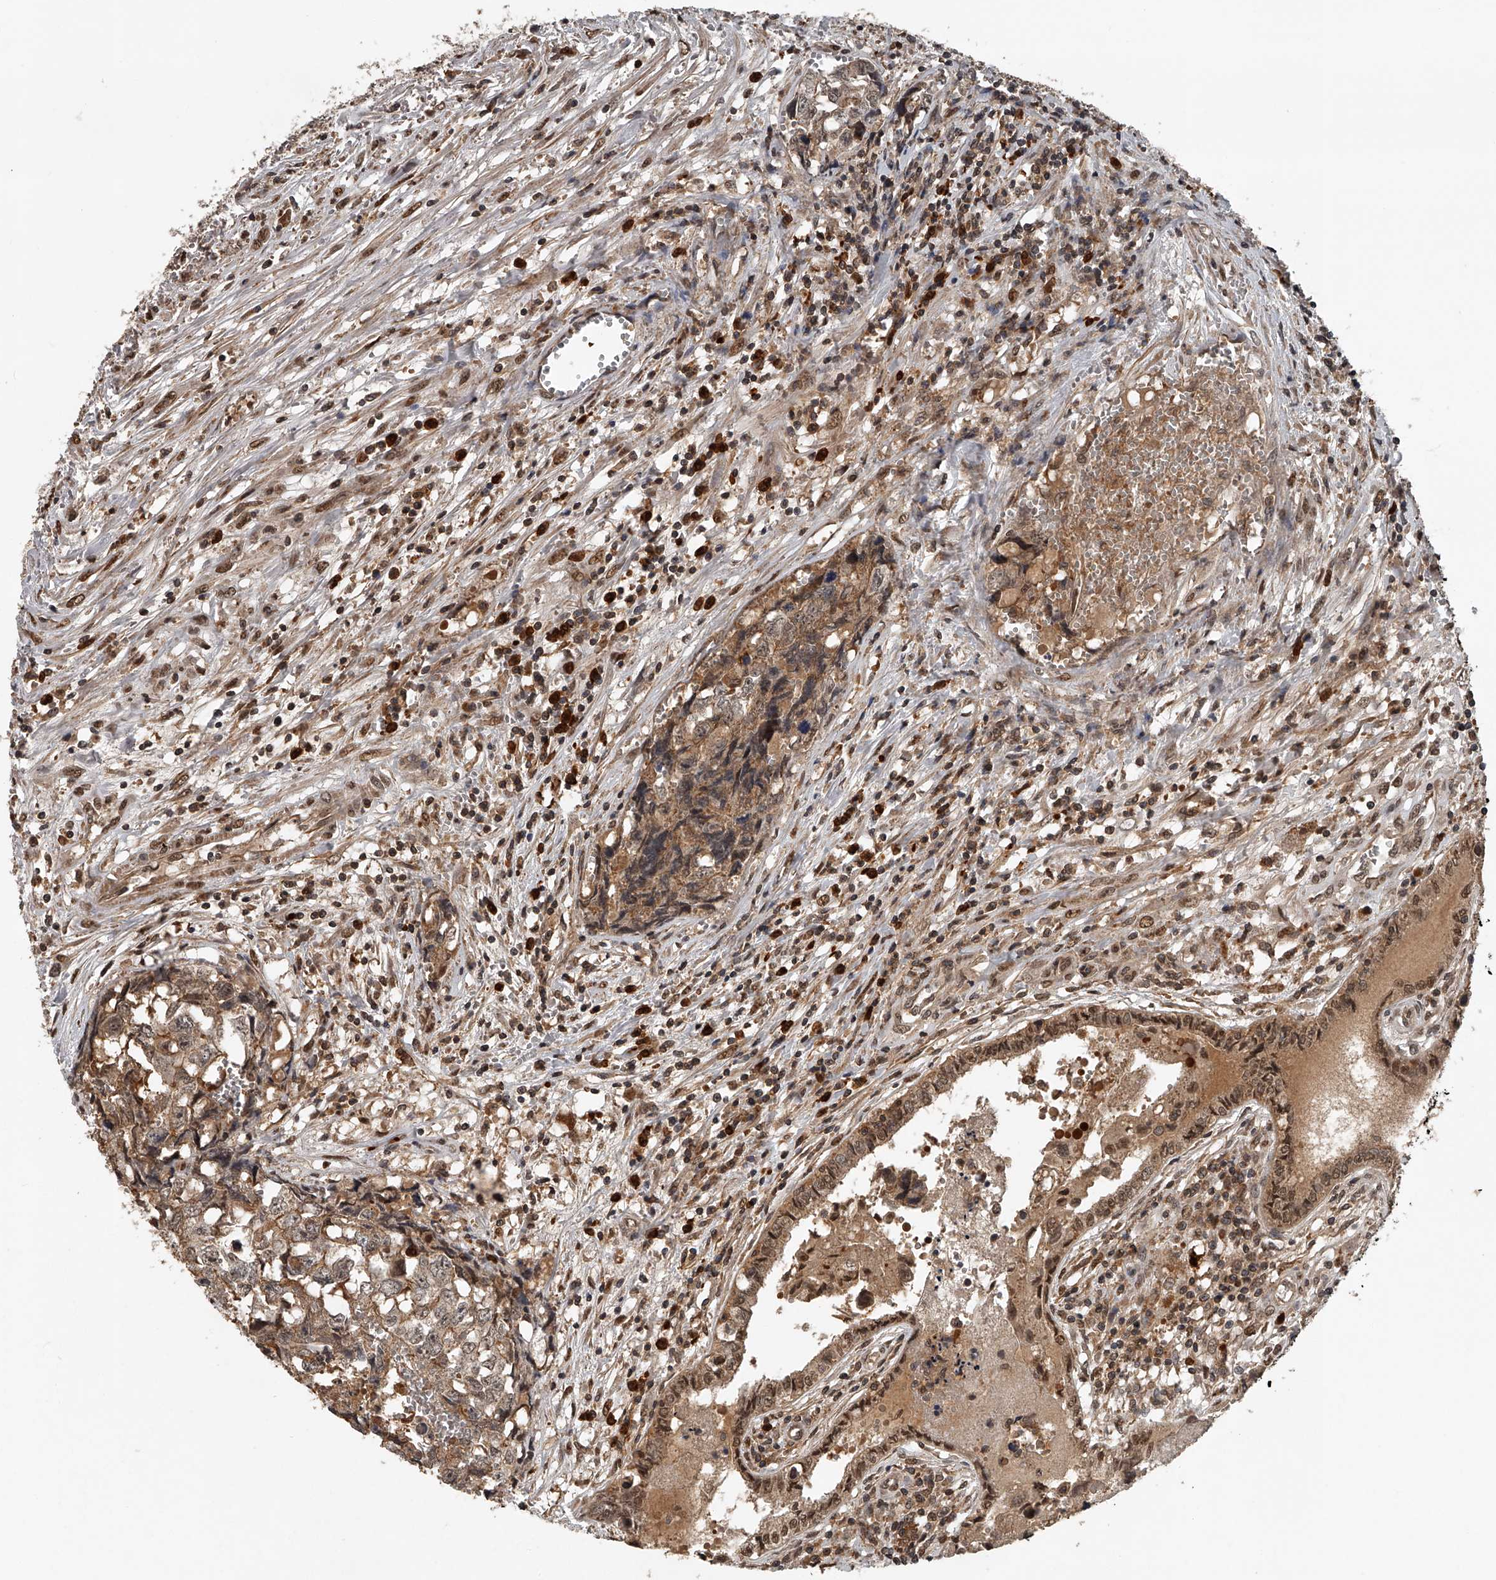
{"staining": {"intensity": "moderate", "quantity": ">75%", "location": "cytoplasmic/membranous"}, "tissue": "testis cancer", "cell_type": "Tumor cells", "image_type": "cancer", "snomed": [{"axis": "morphology", "description": "Carcinoma, Embryonal, NOS"}, {"axis": "topography", "description": "Testis"}], "caption": "Testis cancer (embryonal carcinoma) tissue reveals moderate cytoplasmic/membranous expression in approximately >75% of tumor cells Using DAB (3,3'-diaminobenzidine) (brown) and hematoxylin (blue) stains, captured at high magnification using brightfield microscopy.", "gene": "PLEKHG1", "patient": {"sex": "male", "age": 31}}